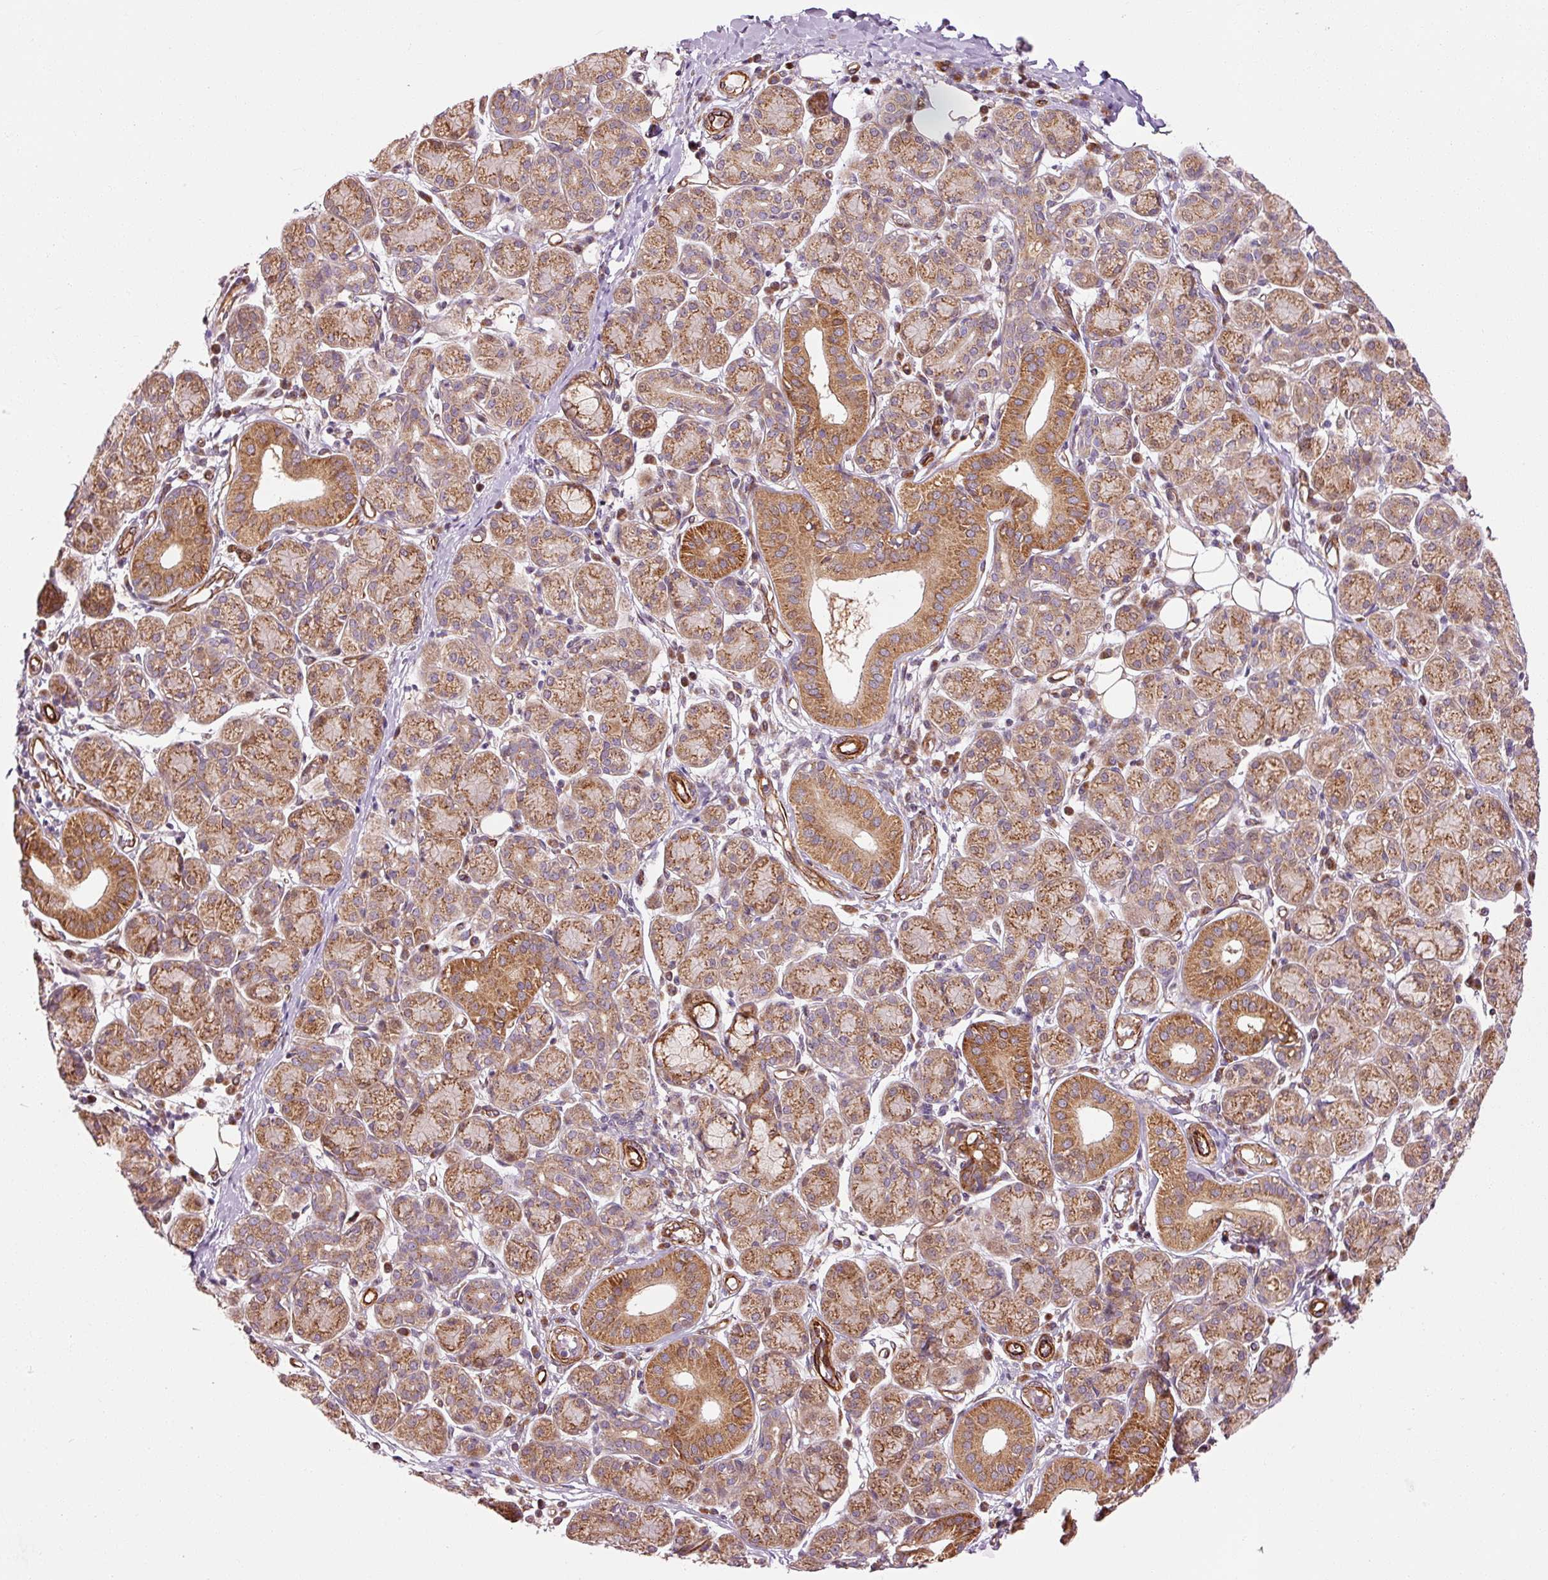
{"staining": {"intensity": "moderate", "quantity": ">75%", "location": "cytoplasmic/membranous"}, "tissue": "salivary gland", "cell_type": "Glandular cells", "image_type": "normal", "snomed": [{"axis": "morphology", "description": "Normal tissue, NOS"}, {"axis": "morphology", "description": "Inflammation, NOS"}, {"axis": "topography", "description": "Lymph node"}, {"axis": "topography", "description": "Salivary gland"}], "caption": "The photomicrograph shows a brown stain indicating the presence of a protein in the cytoplasmic/membranous of glandular cells in salivary gland. Using DAB (3,3'-diaminobenzidine) (brown) and hematoxylin (blue) stains, captured at high magnification using brightfield microscopy.", "gene": "LIMK2", "patient": {"sex": "male", "age": 3}}